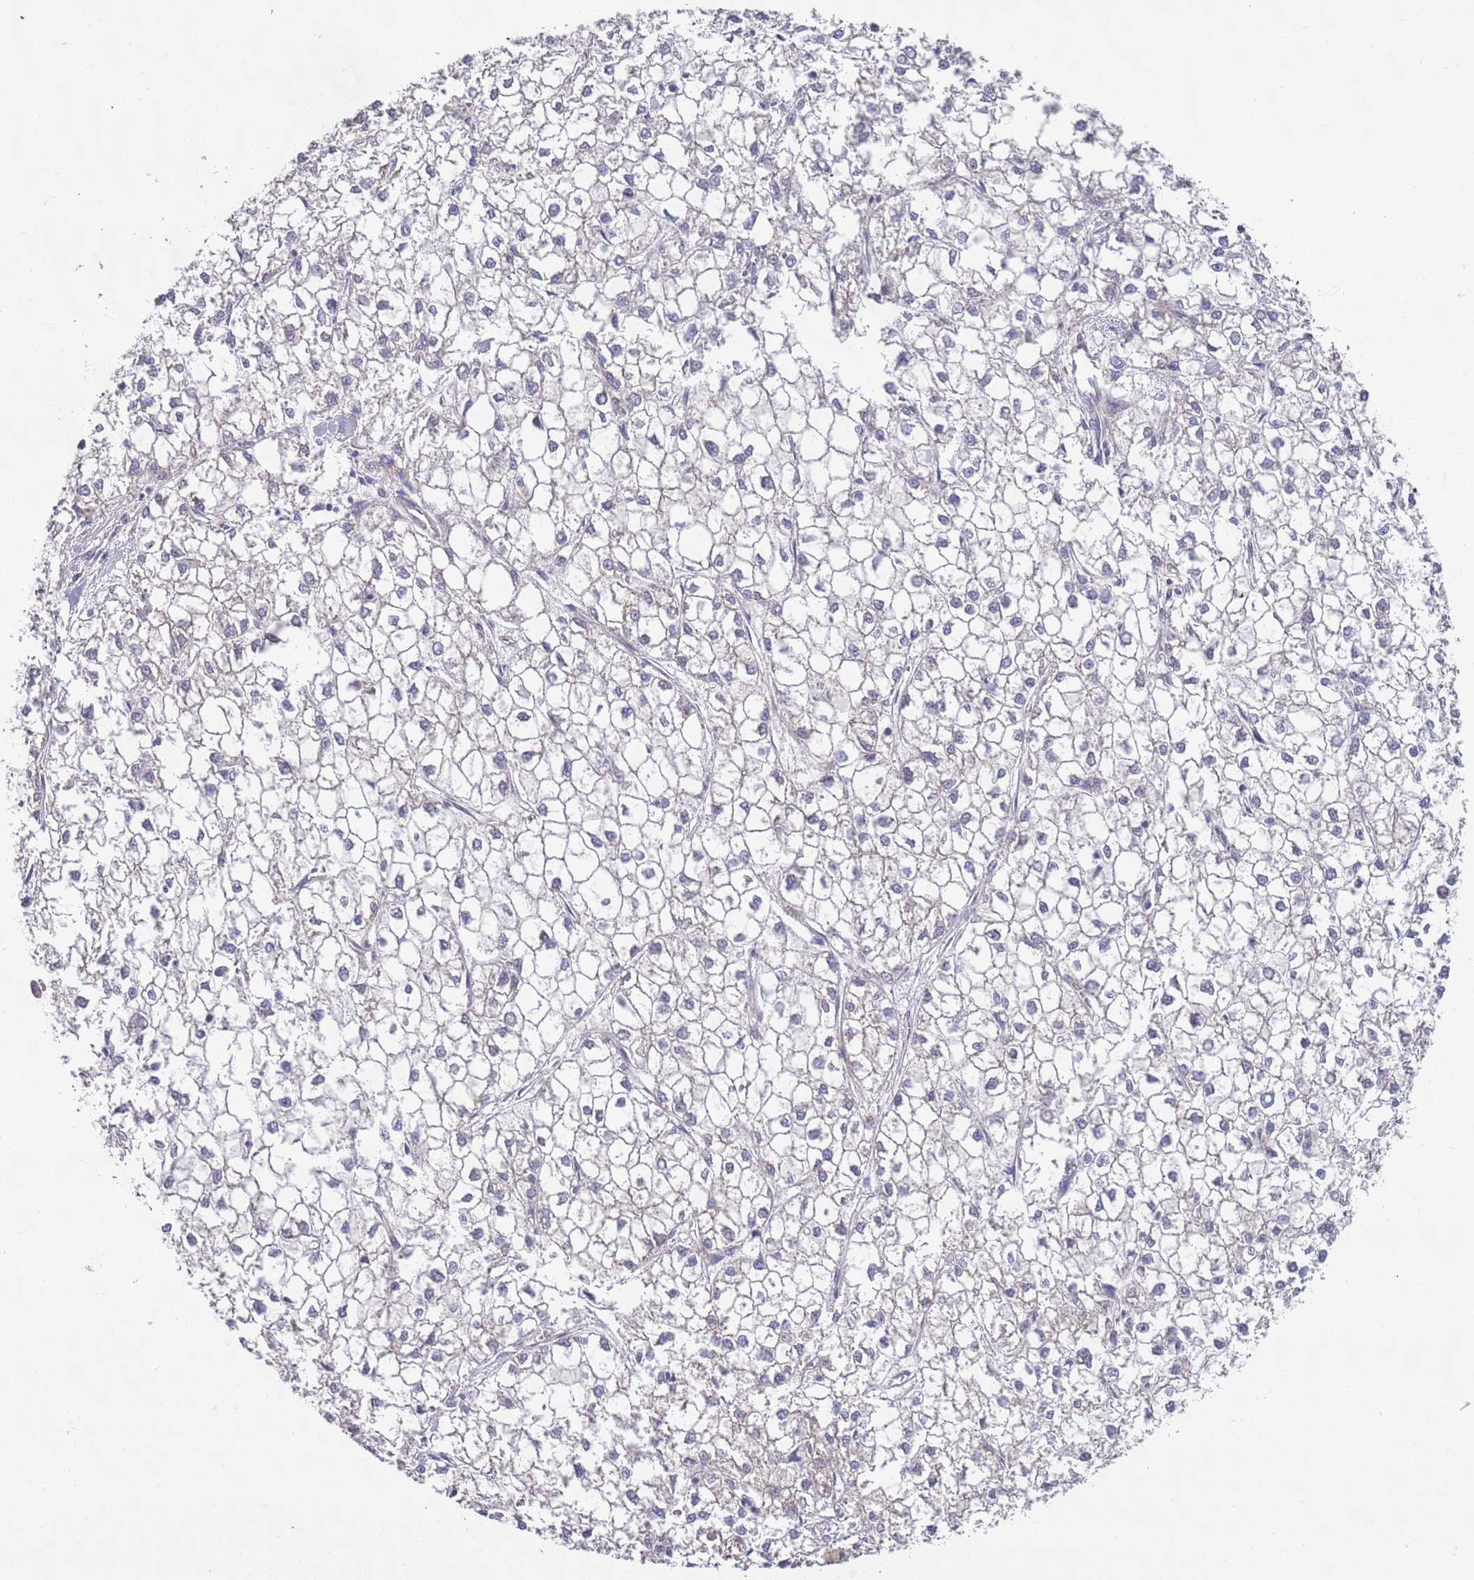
{"staining": {"intensity": "negative", "quantity": "none", "location": "none"}, "tissue": "liver cancer", "cell_type": "Tumor cells", "image_type": "cancer", "snomed": [{"axis": "morphology", "description": "Carcinoma, Hepatocellular, NOS"}, {"axis": "topography", "description": "Liver"}], "caption": "Tumor cells show no significant staining in liver hepatocellular carcinoma.", "gene": "LTB", "patient": {"sex": "female", "age": 43}}